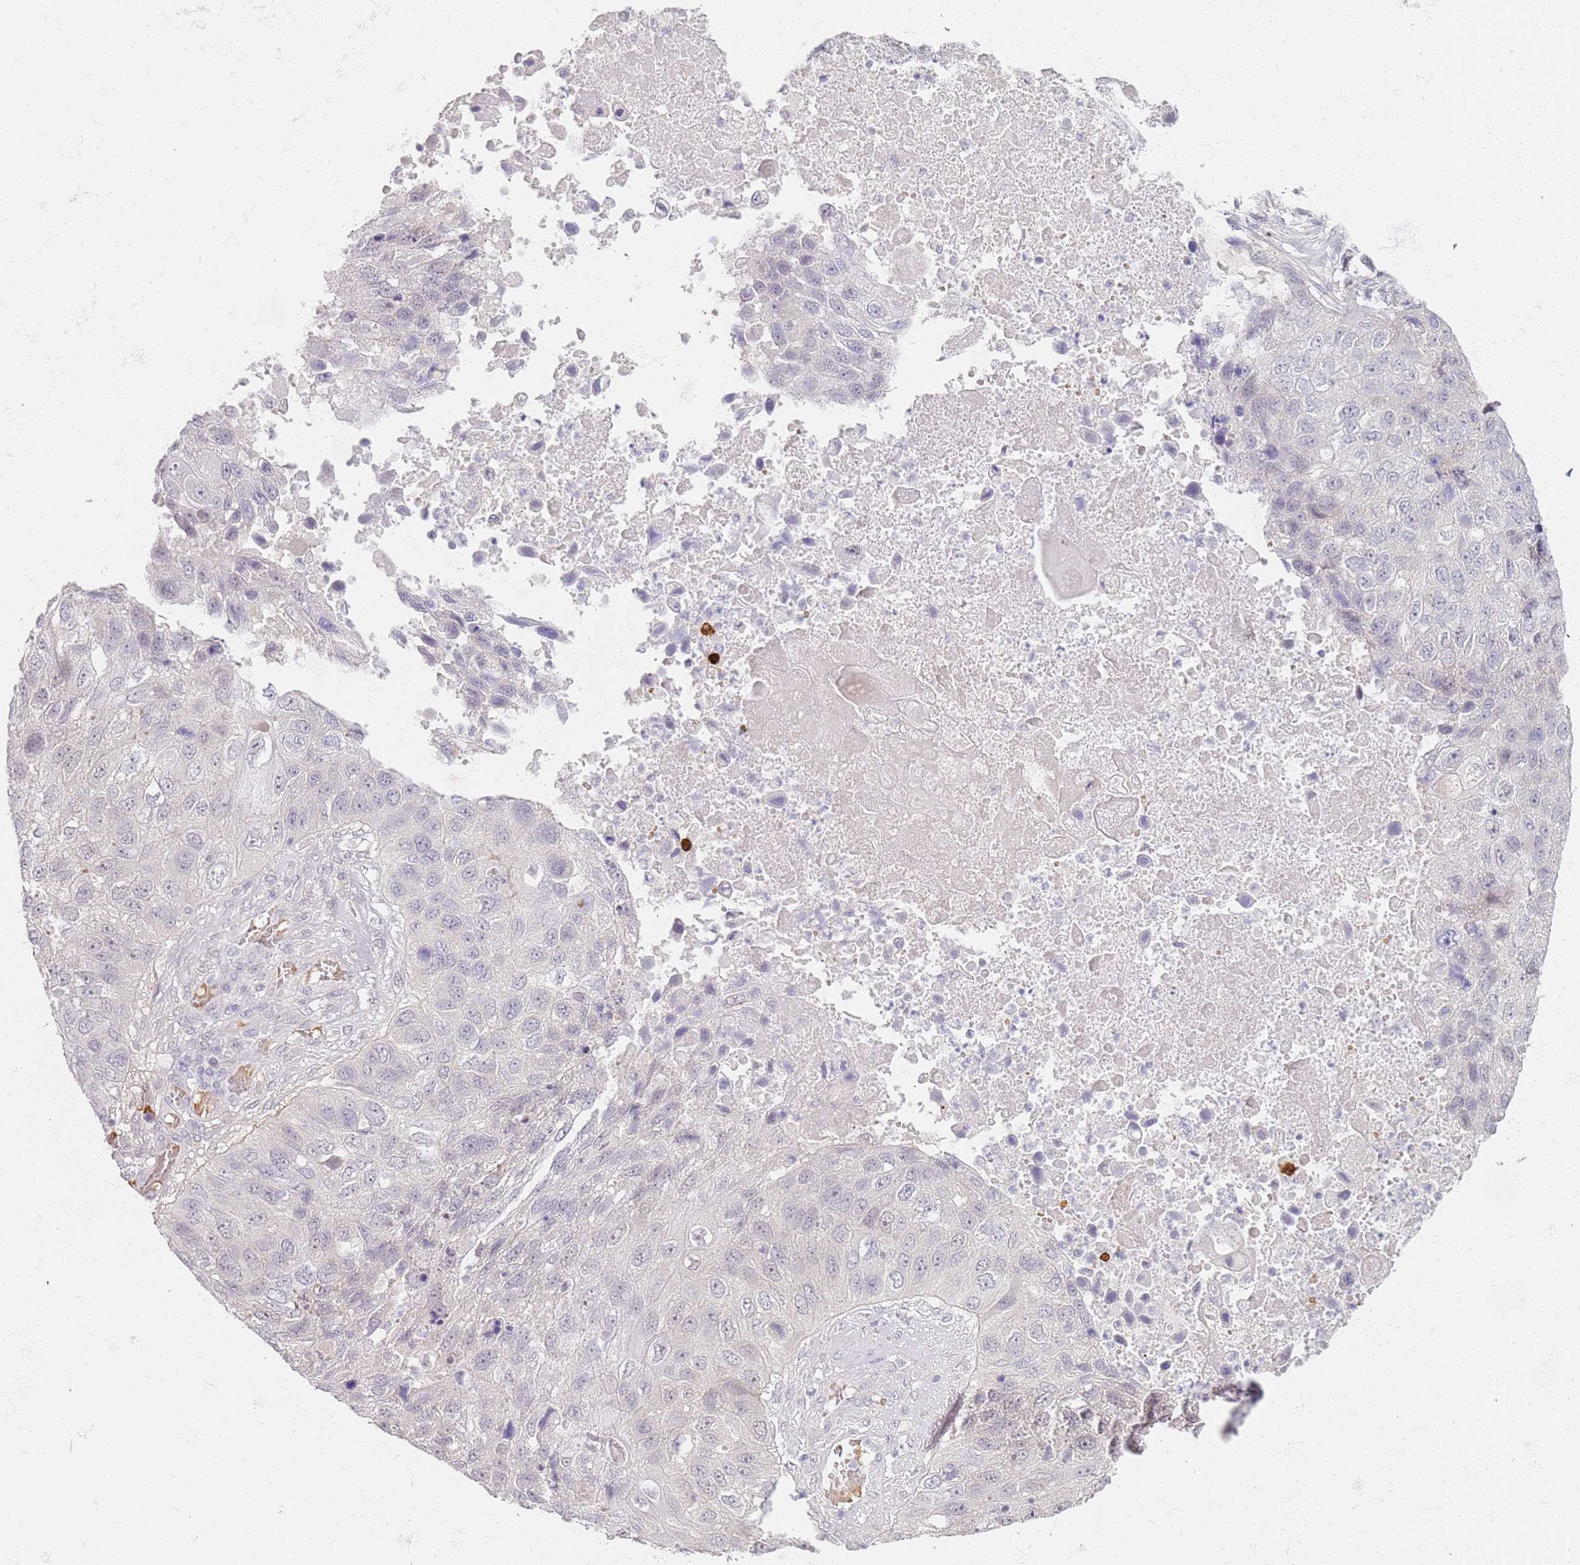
{"staining": {"intensity": "weak", "quantity": "<25%", "location": "nuclear"}, "tissue": "lung cancer", "cell_type": "Tumor cells", "image_type": "cancer", "snomed": [{"axis": "morphology", "description": "Squamous cell carcinoma, NOS"}, {"axis": "topography", "description": "Lung"}], "caption": "Immunohistochemistry (IHC) photomicrograph of neoplastic tissue: human lung cancer stained with DAB (3,3'-diaminobenzidine) reveals no significant protein expression in tumor cells.", "gene": "CD40LG", "patient": {"sex": "male", "age": 61}}